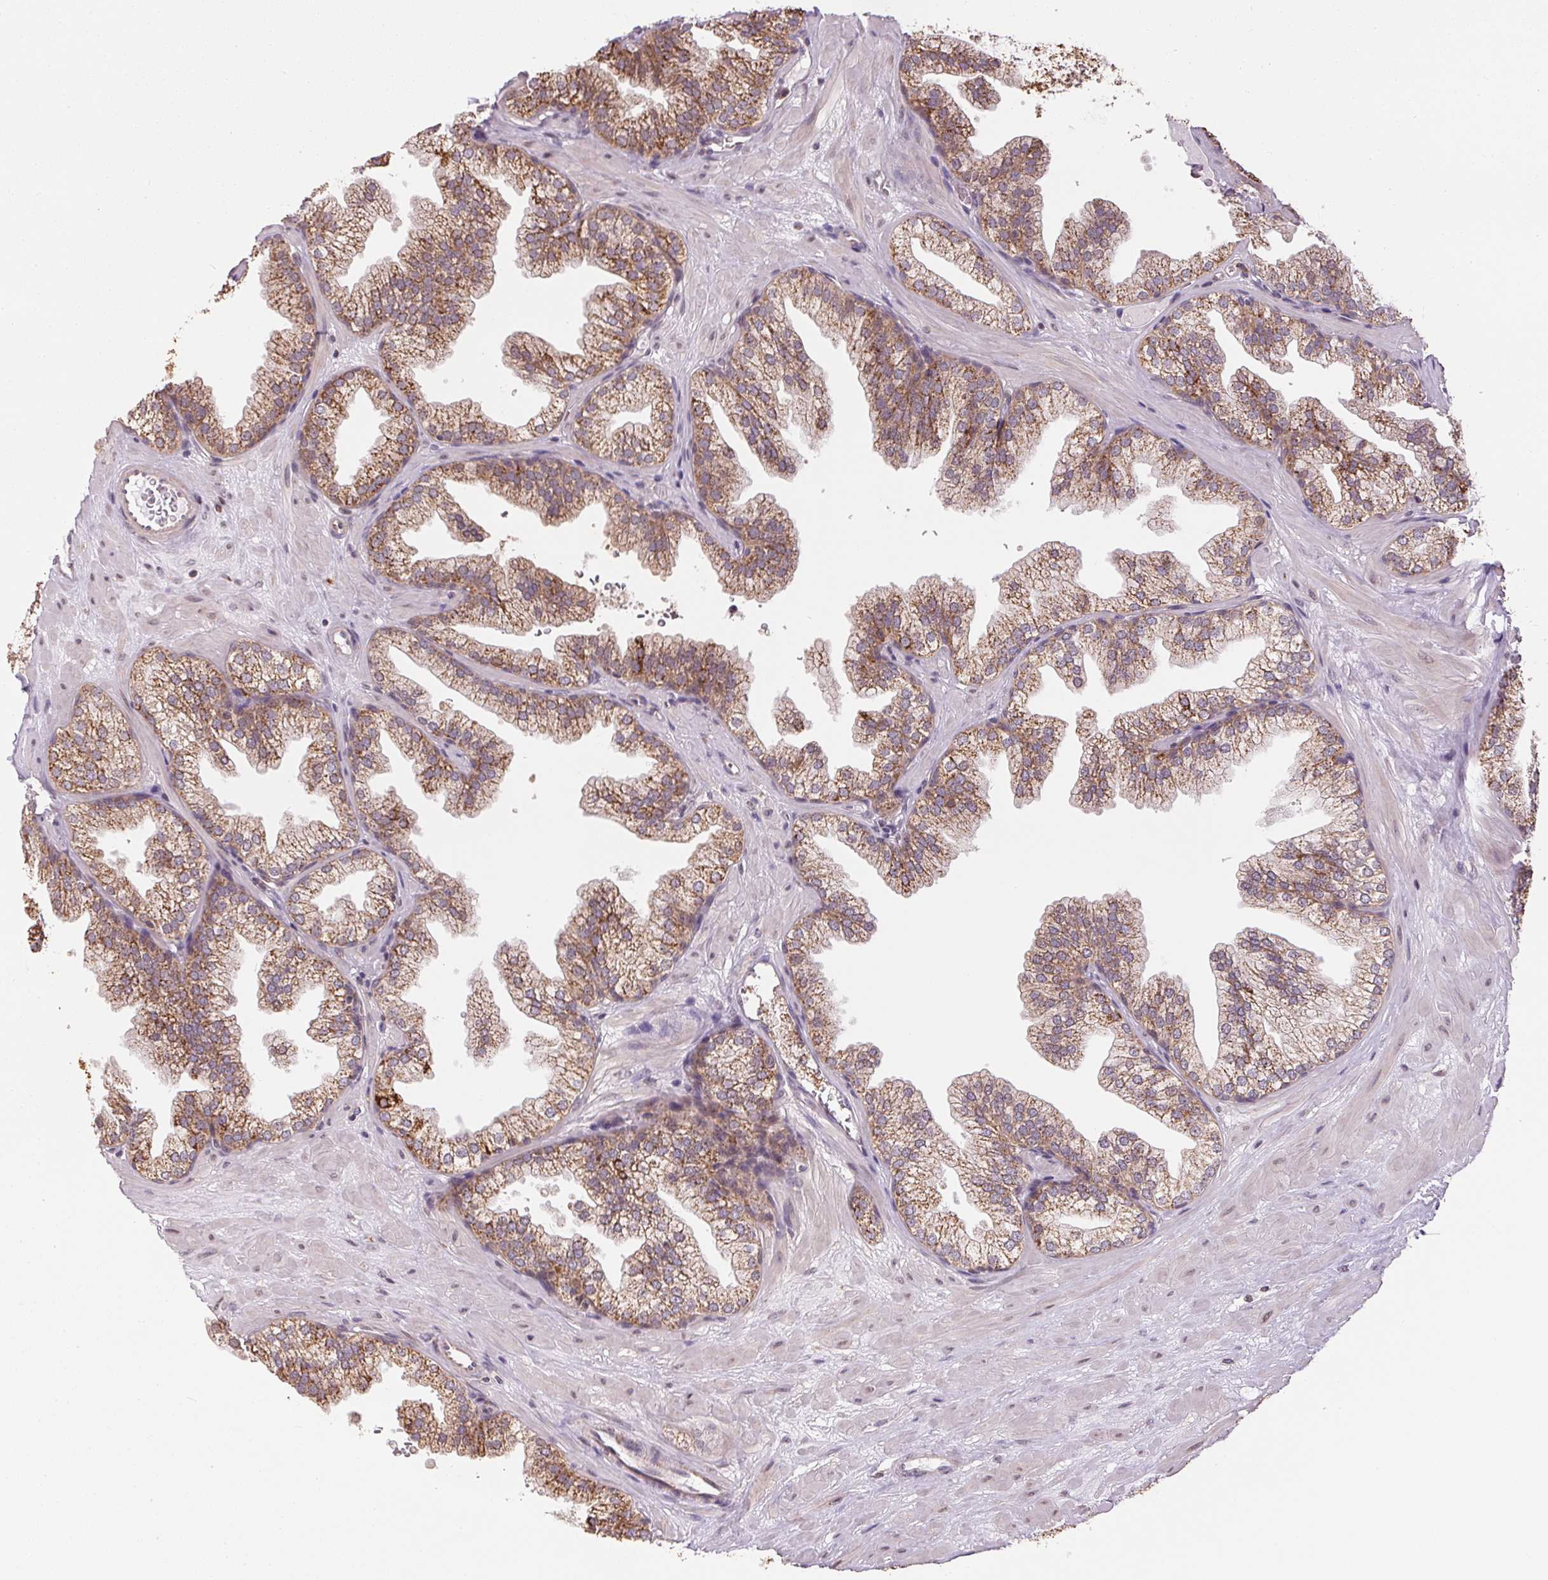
{"staining": {"intensity": "moderate", "quantity": "25%-75%", "location": "cytoplasmic/membranous"}, "tissue": "prostate", "cell_type": "Glandular cells", "image_type": "normal", "snomed": [{"axis": "morphology", "description": "Normal tissue, NOS"}, {"axis": "topography", "description": "Prostate"}], "caption": "An immunohistochemistry (IHC) image of benign tissue is shown. Protein staining in brown shows moderate cytoplasmic/membranous positivity in prostate within glandular cells. (Brightfield microscopy of DAB IHC at high magnification).", "gene": "SC5D", "patient": {"sex": "male", "age": 37}}